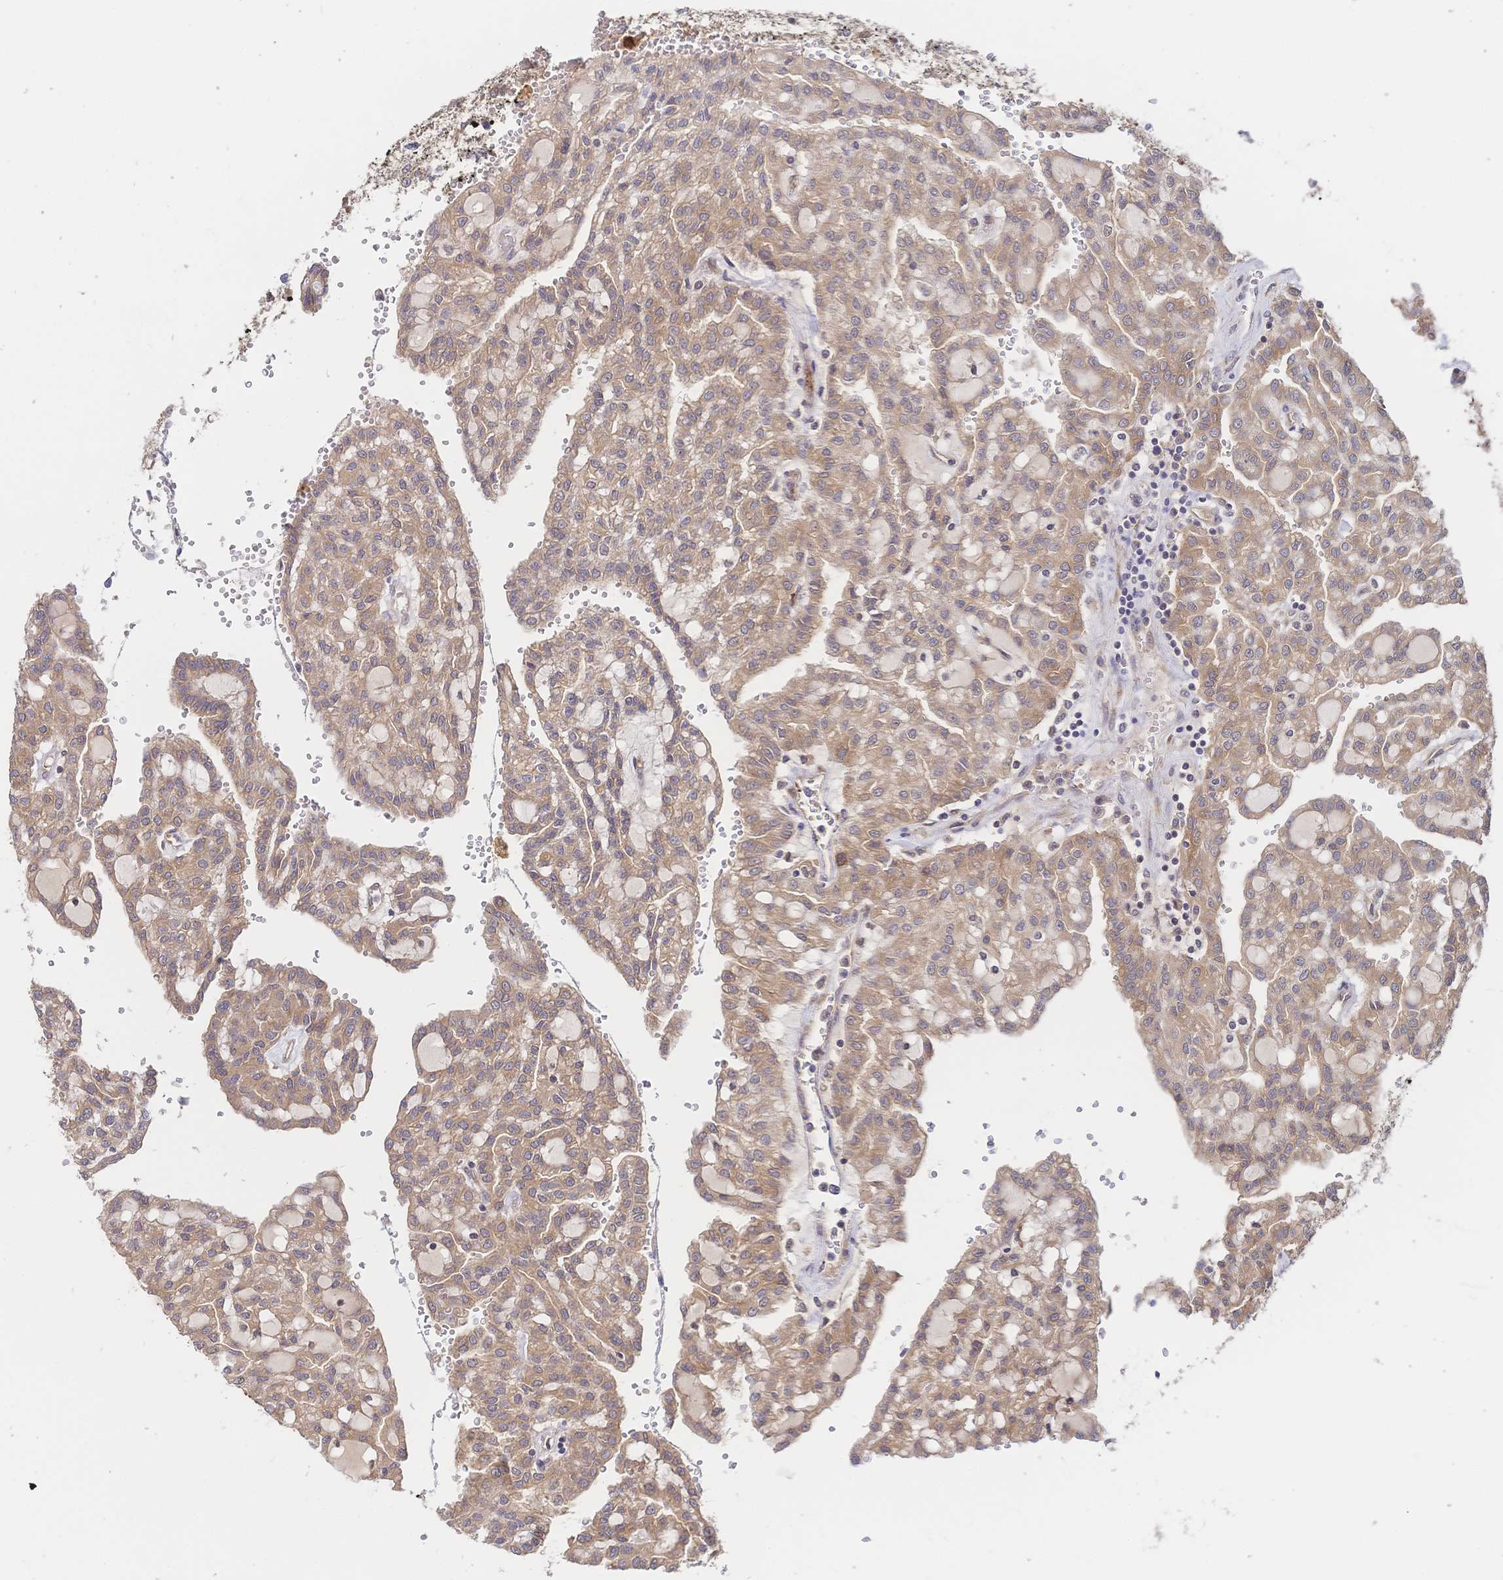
{"staining": {"intensity": "moderate", "quantity": ">75%", "location": "cytoplasmic/membranous"}, "tissue": "renal cancer", "cell_type": "Tumor cells", "image_type": "cancer", "snomed": [{"axis": "morphology", "description": "Adenocarcinoma, NOS"}, {"axis": "topography", "description": "Kidney"}], "caption": "Immunohistochemistry (IHC) staining of renal cancer, which exhibits medium levels of moderate cytoplasmic/membranous positivity in about >75% of tumor cells indicating moderate cytoplasmic/membranous protein positivity. The staining was performed using DAB (3,3'-diaminobenzidine) (brown) for protein detection and nuclei were counterstained in hematoxylin (blue).", "gene": "LMO4", "patient": {"sex": "male", "age": 63}}